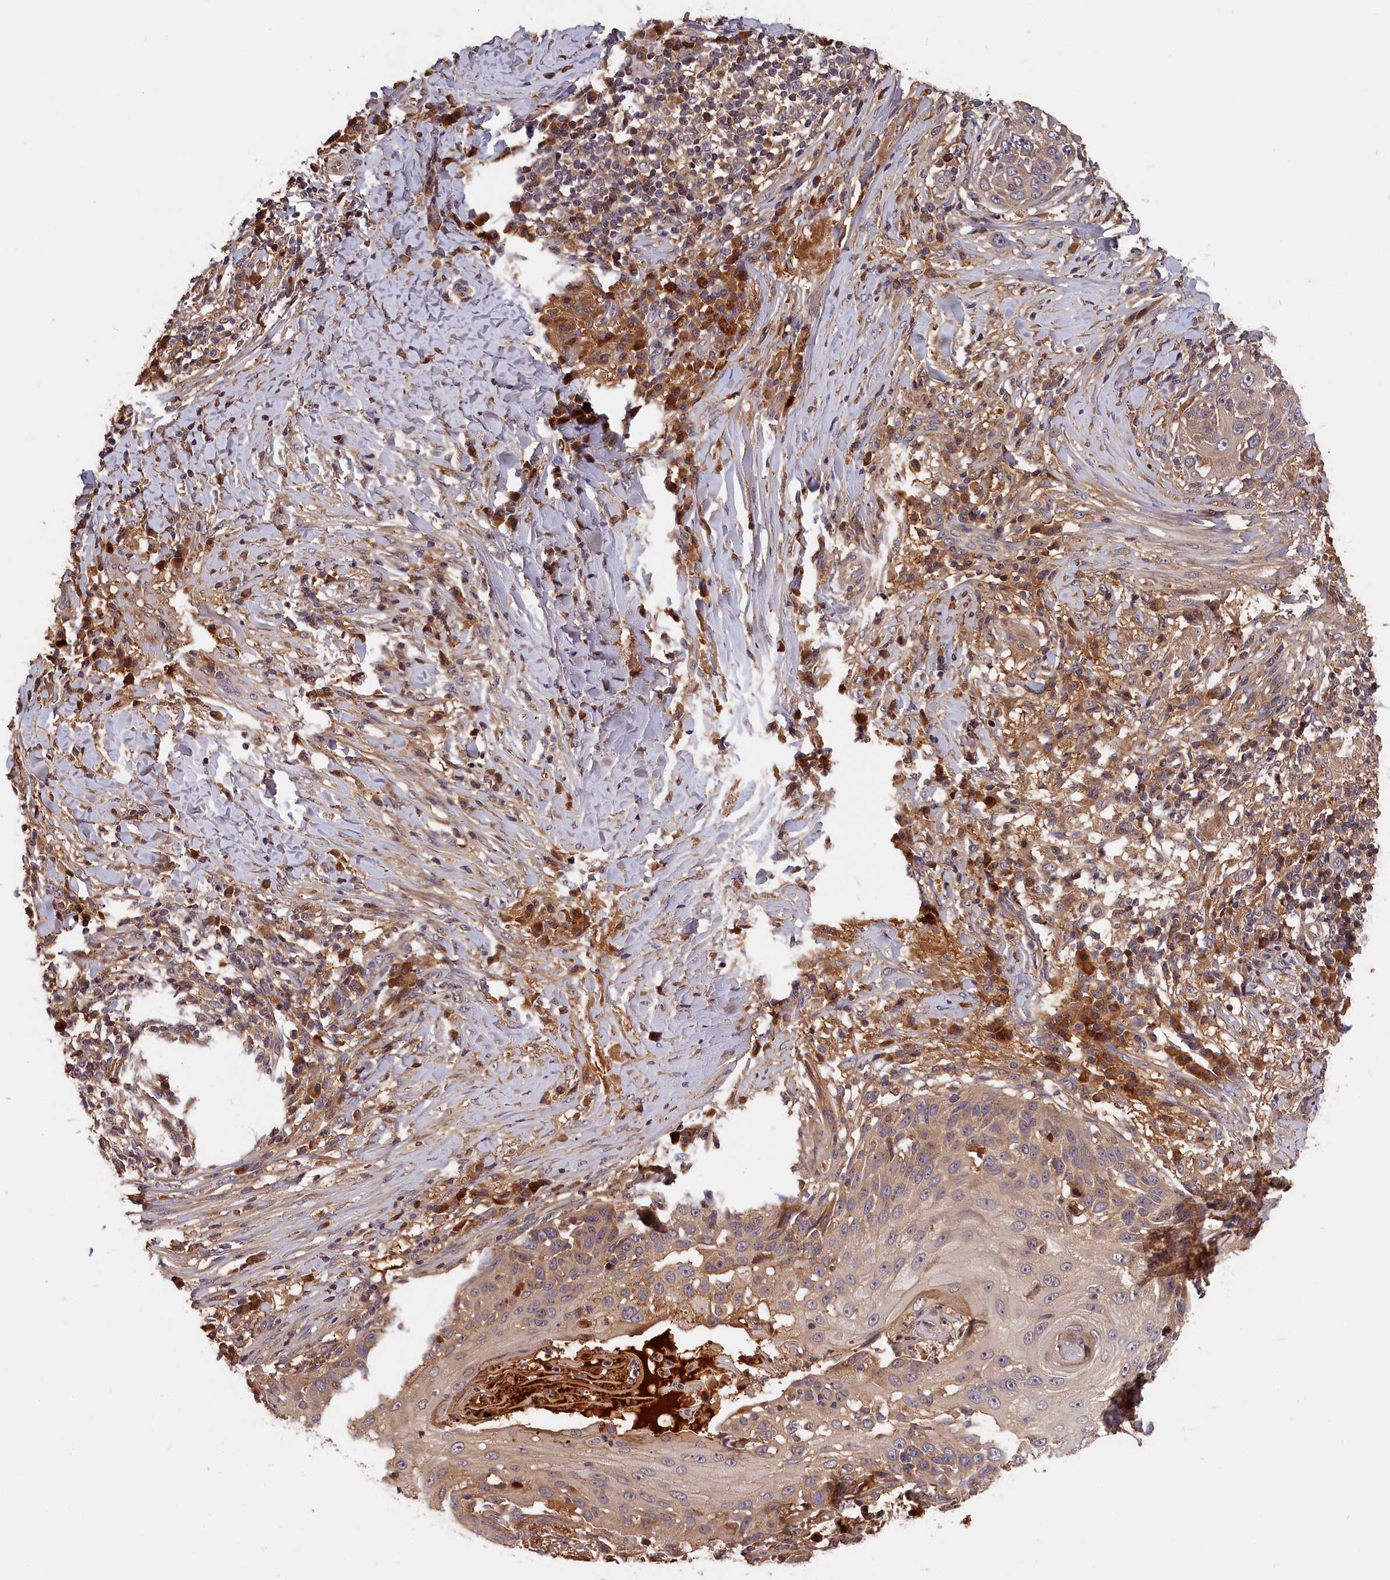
{"staining": {"intensity": "moderate", "quantity": "25%-75%", "location": "cytoplasmic/membranous"}, "tissue": "skin cancer", "cell_type": "Tumor cells", "image_type": "cancer", "snomed": [{"axis": "morphology", "description": "Squamous cell carcinoma, NOS"}, {"axis": "topography", "description": "Skin"}], "caption": "Skin squamous cell carcinoma stained with immunohistochemistry demonstrates moderate cytoplasmic/membranous positivity in about 25%-75% of tumor cells.", "gene": "ITIH1", "patient": {"sex": "female", "age": 44}}